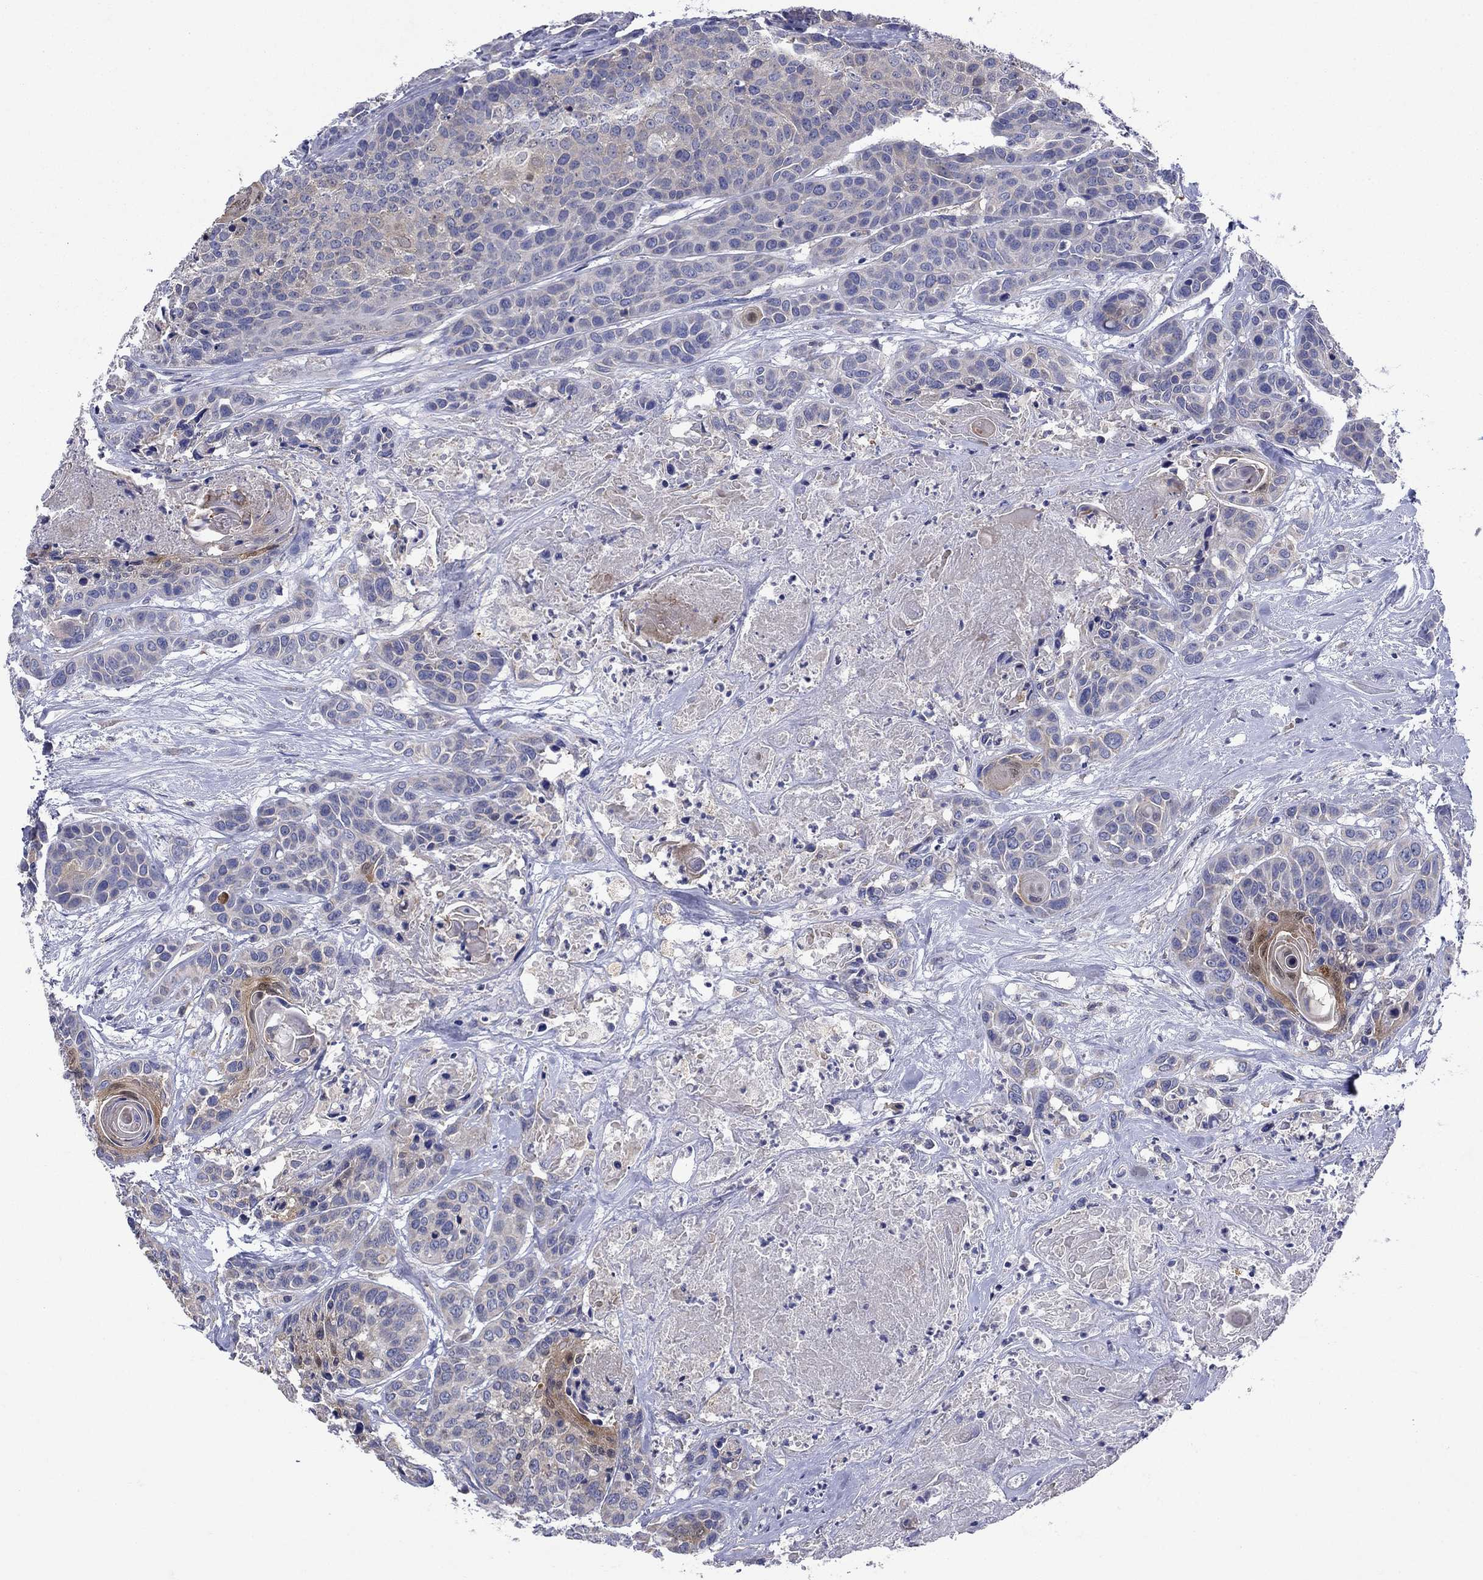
{"staining": {"intensity": "weak", "quantity": "<25%", "location": "cytoplasmic/membranous"}, "tissue": "head and neck cancer", "cell_type": "Tumor cells", "image_type": "cancer", "snomed": [{"axis": "morphology", "description": "Squamous cell carcinoma, NOS"}, {"axis": "topography", "description": "Oral tissue"}, {"axis": "topography", "description": "Head-Neck"}], "caption": "DAB immunohistochemical staining of head and neck cancer displays no significant staining in tumor cells.", "gene": "SULT2B1", "patient": {"sex": "male", "age": 56}}